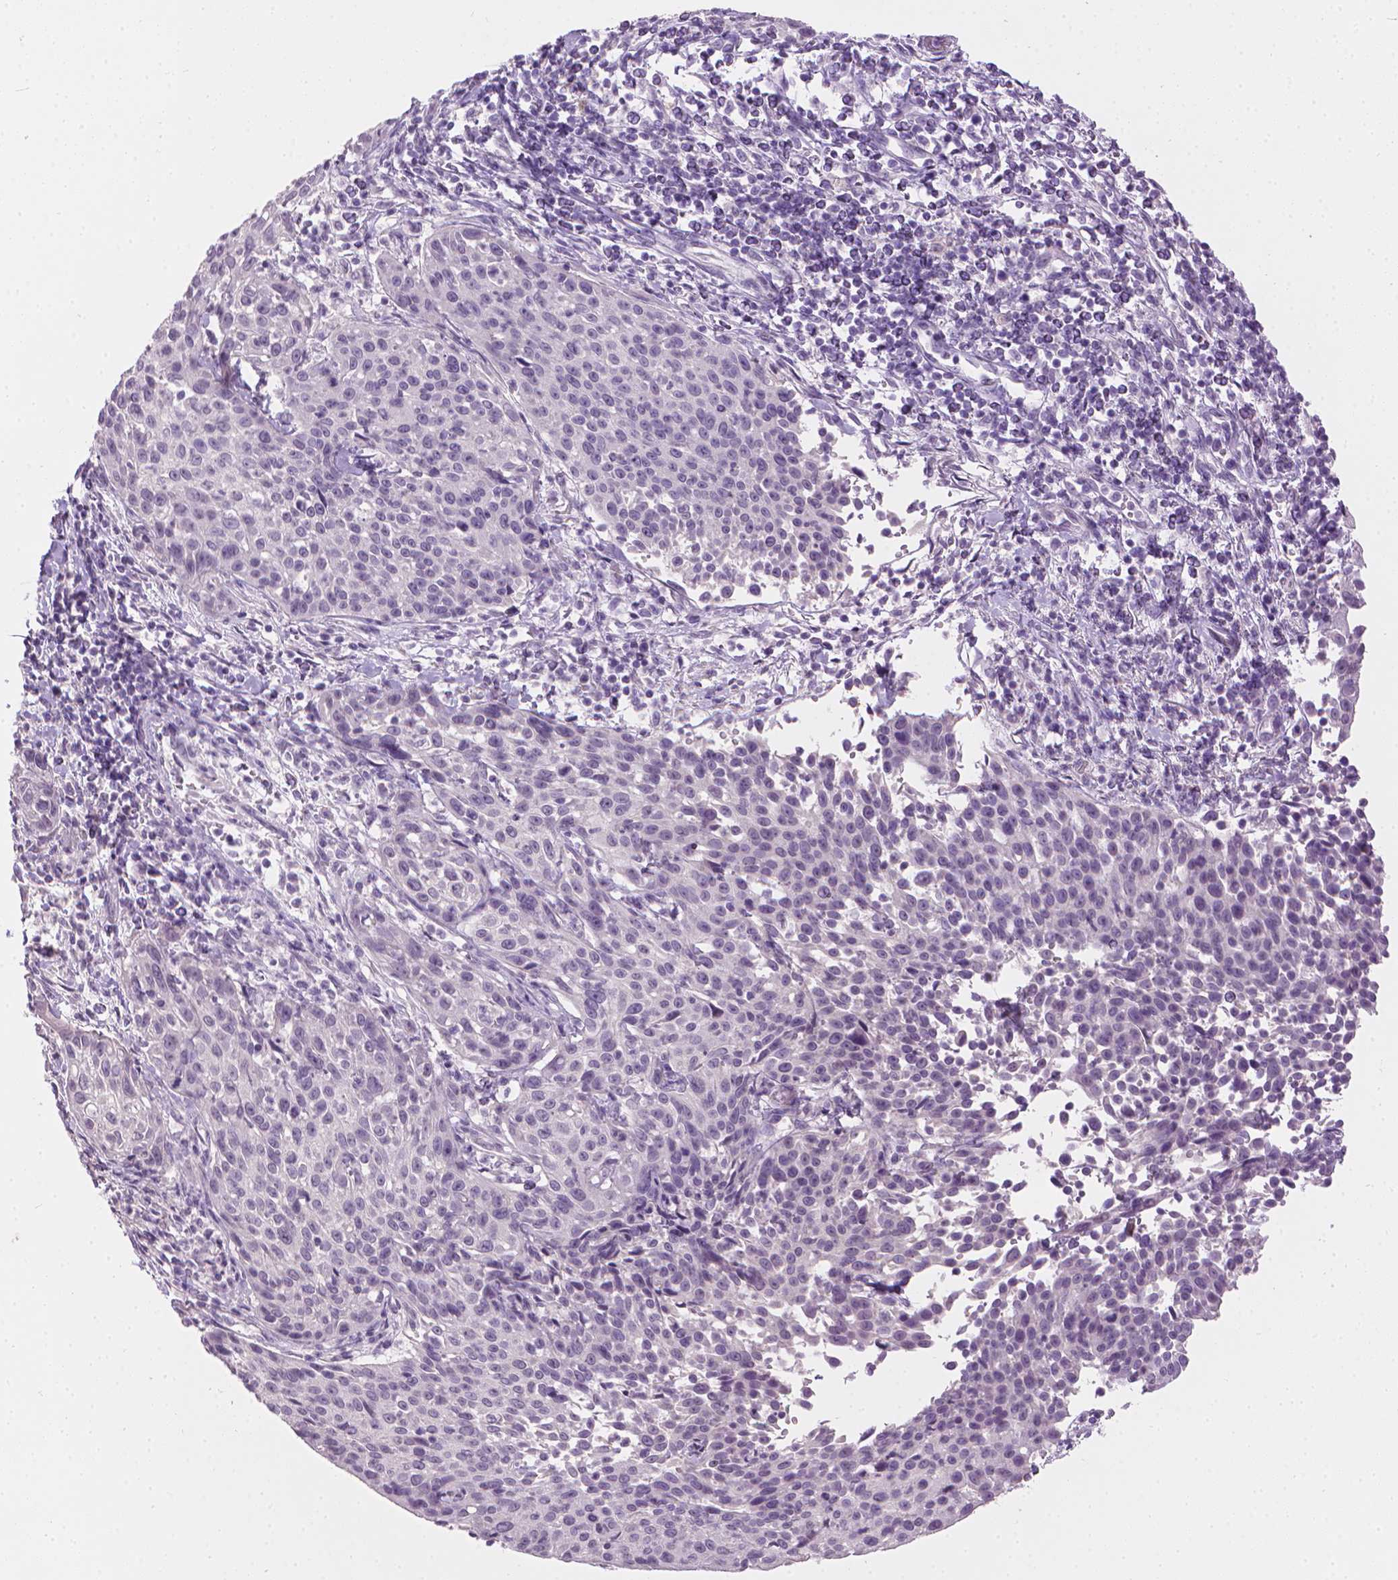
{"staining": {"intensity": "negative", "quantity": "none", "location": "none"}, "tissue": "cervical cancer", "cell_type": "Tumor cells", "image_type": "cancer", "snomed": [{"axis": "morphology", "description": "Squamous cell carcinoma, NOS"}, {"axis": "topography", "description": "Cervix"}], "caption": "Tumor cells are negative for protein expression in human cervical squamous cell carcinoma. (Brightfield microscopy of DAB (3,3'-diaminobenzidine) immunohistochemistry at high magnification).", "gene": "MLANA", "patient": {"sex": "female", "age": 26}}